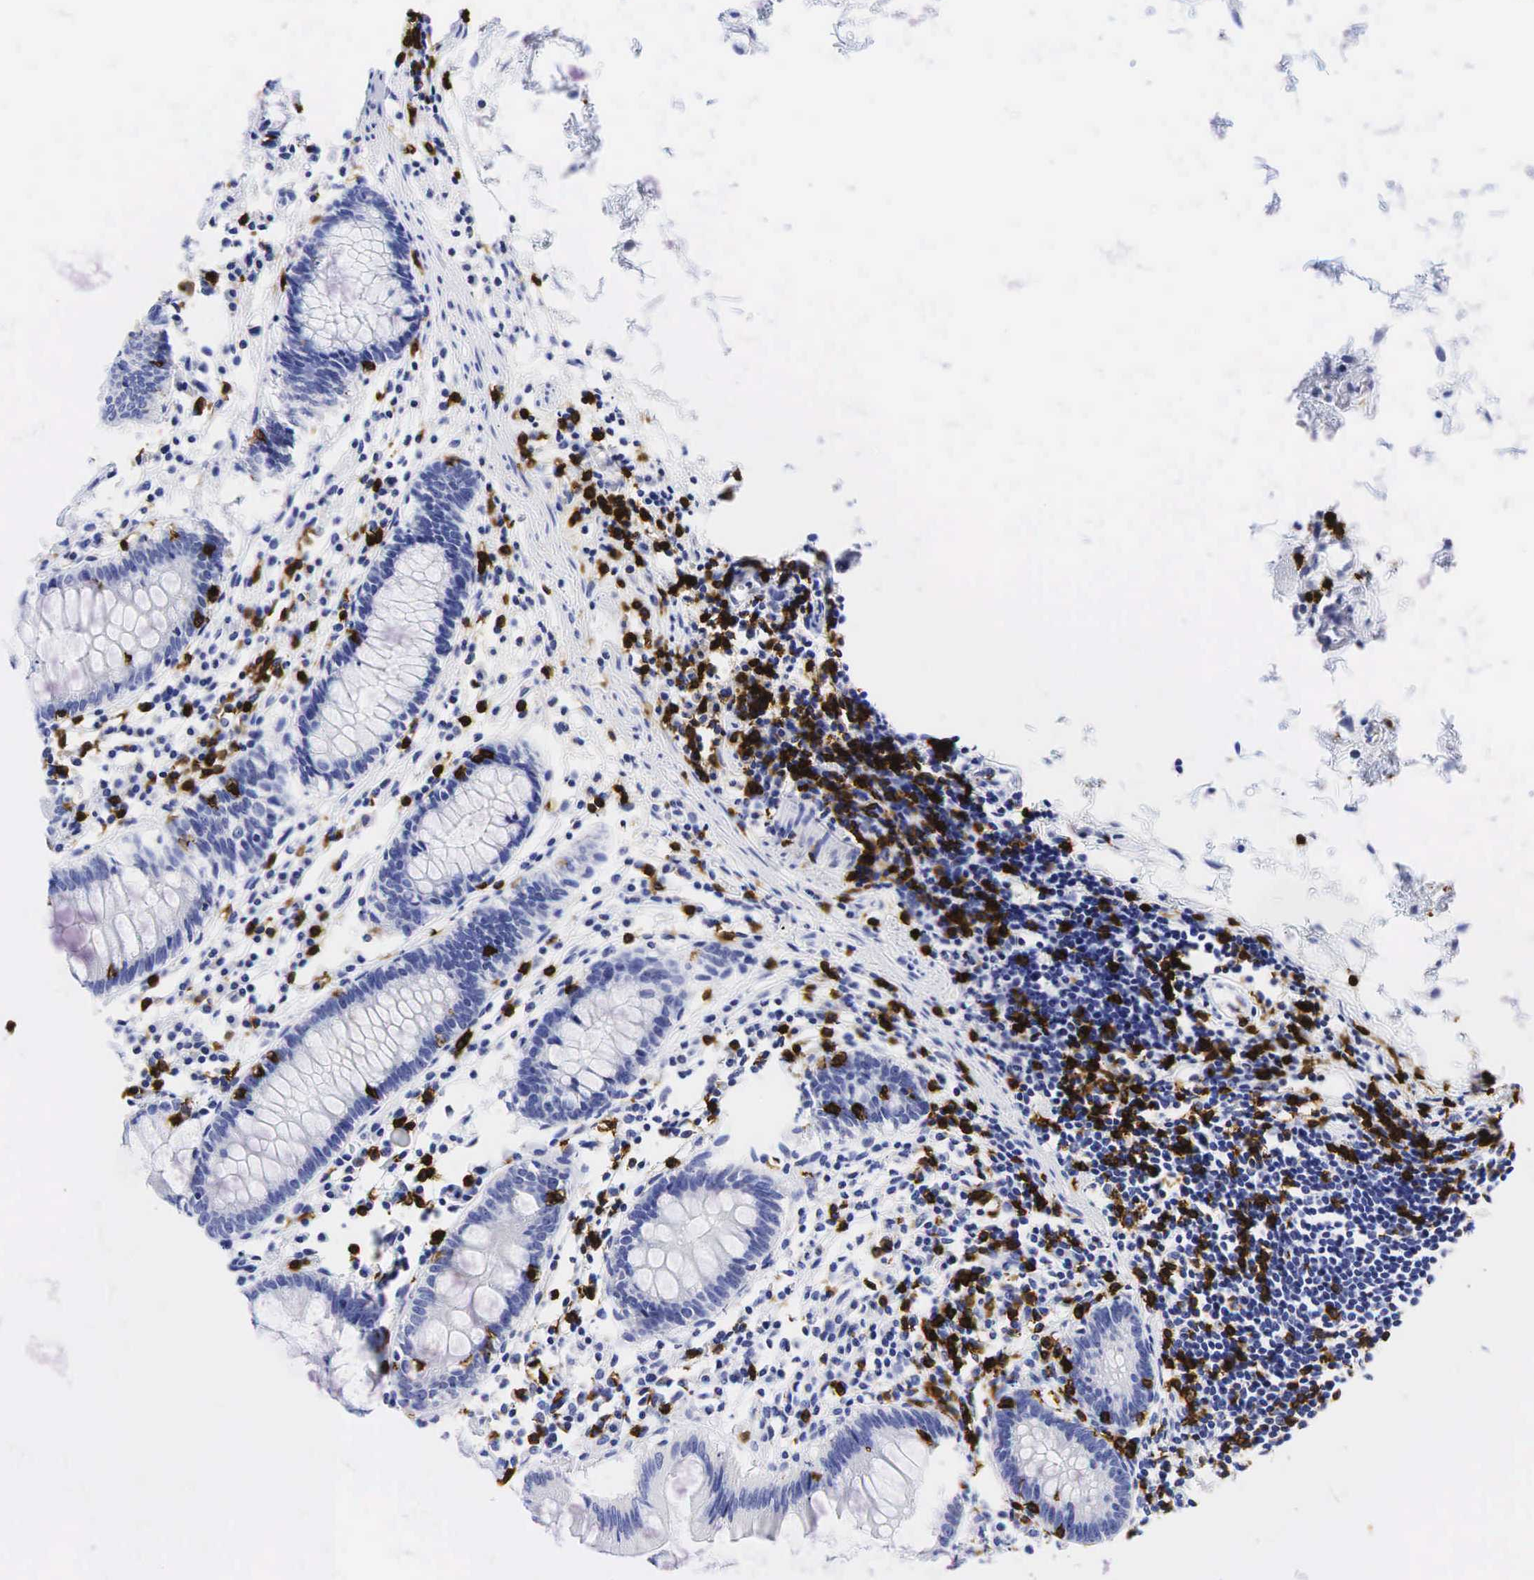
{"staining": {"intensity": "negative", "quantity": "none", "location": "none"}, "tissue": "colon", "cell_type": "Endothelial cells", "image_type": "normal", "snomed": [{"axis": "morphology", "description": "Normal tissue, NOS"}, {"axis": "topography", "description": "Colon"}], "caption": "The image shows no staining of endothelial cells in unremarkable colon. (Stains: DAB IHC with hematoxylin counter stain, Microscopy: brightfield microscopy at high magnification).", "gene": "CD8A", "patient": {"sex": "female", "age": 55}}